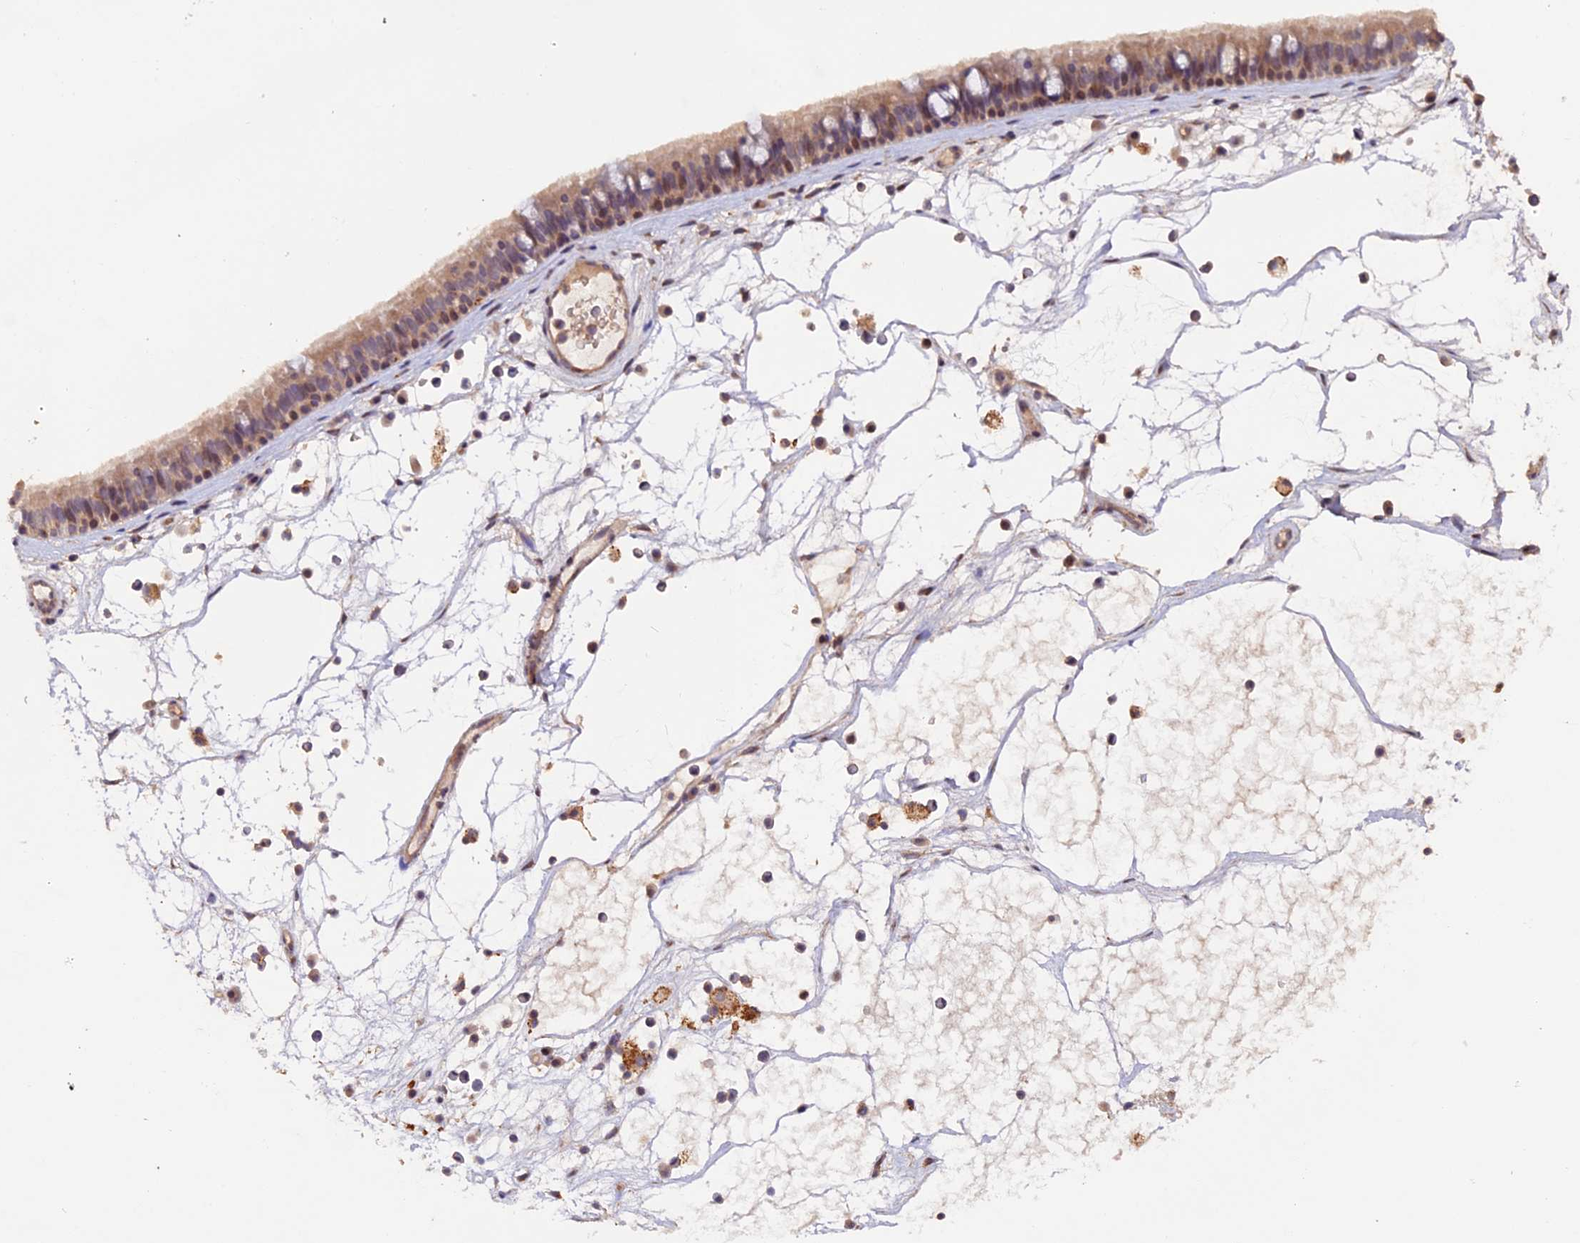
{"staining": {"intensity": "moderate", "quantity": ">75%", "location": "cytoplasmic/membranous"}, "tissue": "nasopharynx", "cell_type": "Respiratory epithelial cells", "image_type": "normal", "snomed": [{"axis": "morphology", "description": "Normal tissue, NOS"}, {"axis": "morphology", "description": "Inflammation, NOS"}, {"axis": "morphology", "description": "Malignant melanoma, Metastatic site"}, {"axis": "topography", "description": "Nasopharynx"}], "caption": "This is an image of immunohistochemistry staining of unremarkable nasopharynx, which shows moderate staining in the cytoplasmic/membranous of respiratory epithelial cells.", "gene": "GNB5", "patient": {"sex": "male", "age": 70}}